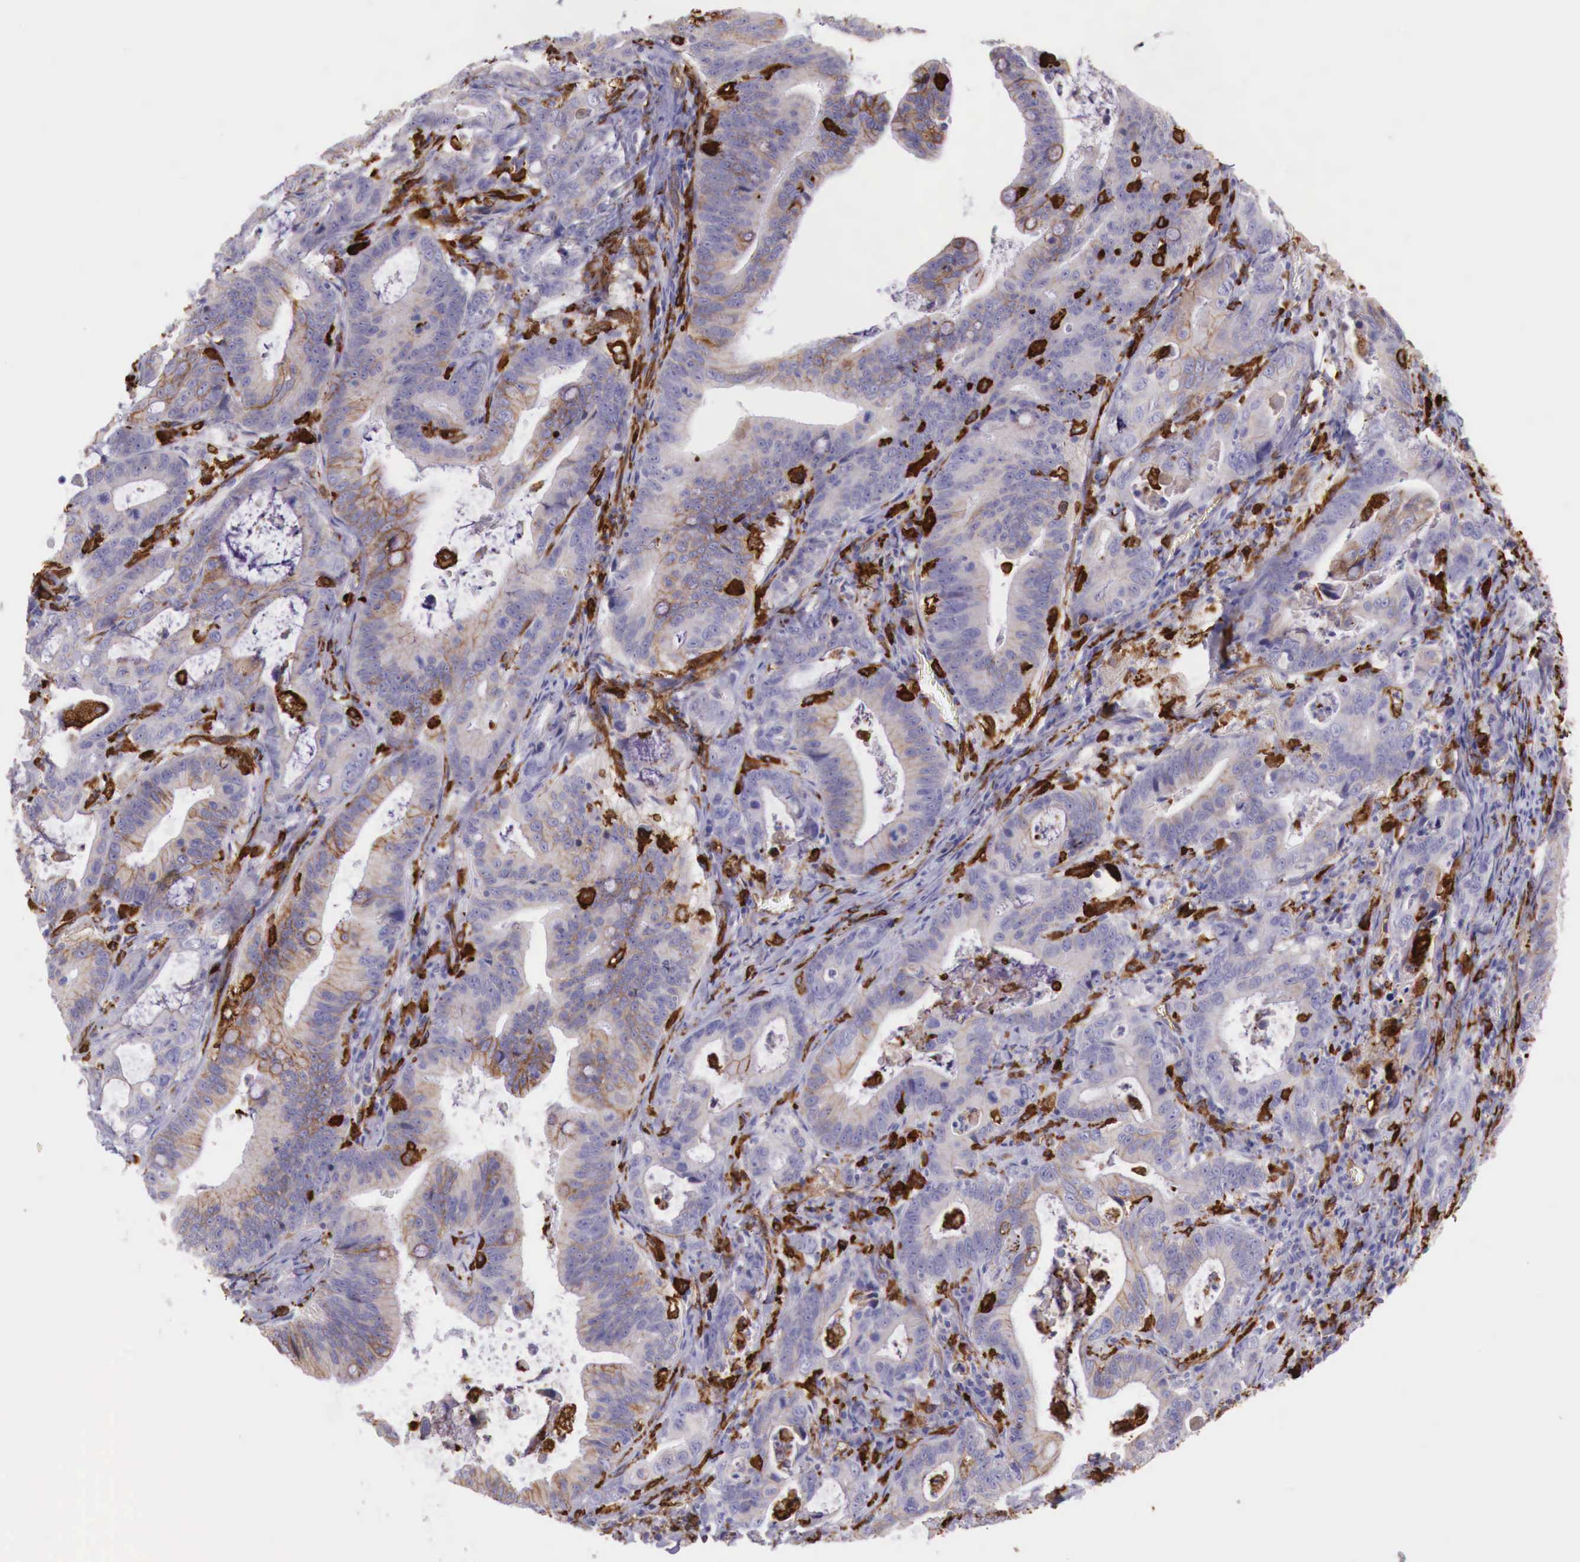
{"staining": {"intensity": "weak", "quantity": "25%-75%", "location": "cytoplasmic/membranous"}, "tissue": "stomach cancer", "cell_type": "Tumor cells", "image_type": "cancer", "snomed": [{"axis": "morphology", "description": "Adenocarcinoma, NOS"}, {"axis": "topography", "description": "Stomach, upper"}], "caption": "There is low levels of weak cytoplasmic/membranous expression in tumor cells of adenocarcinoma (stomach), as demonstrated by immunohistochemical staining (brown color).", "gene": "MSR1", "patient": {"sex": "male", "age": 63}}